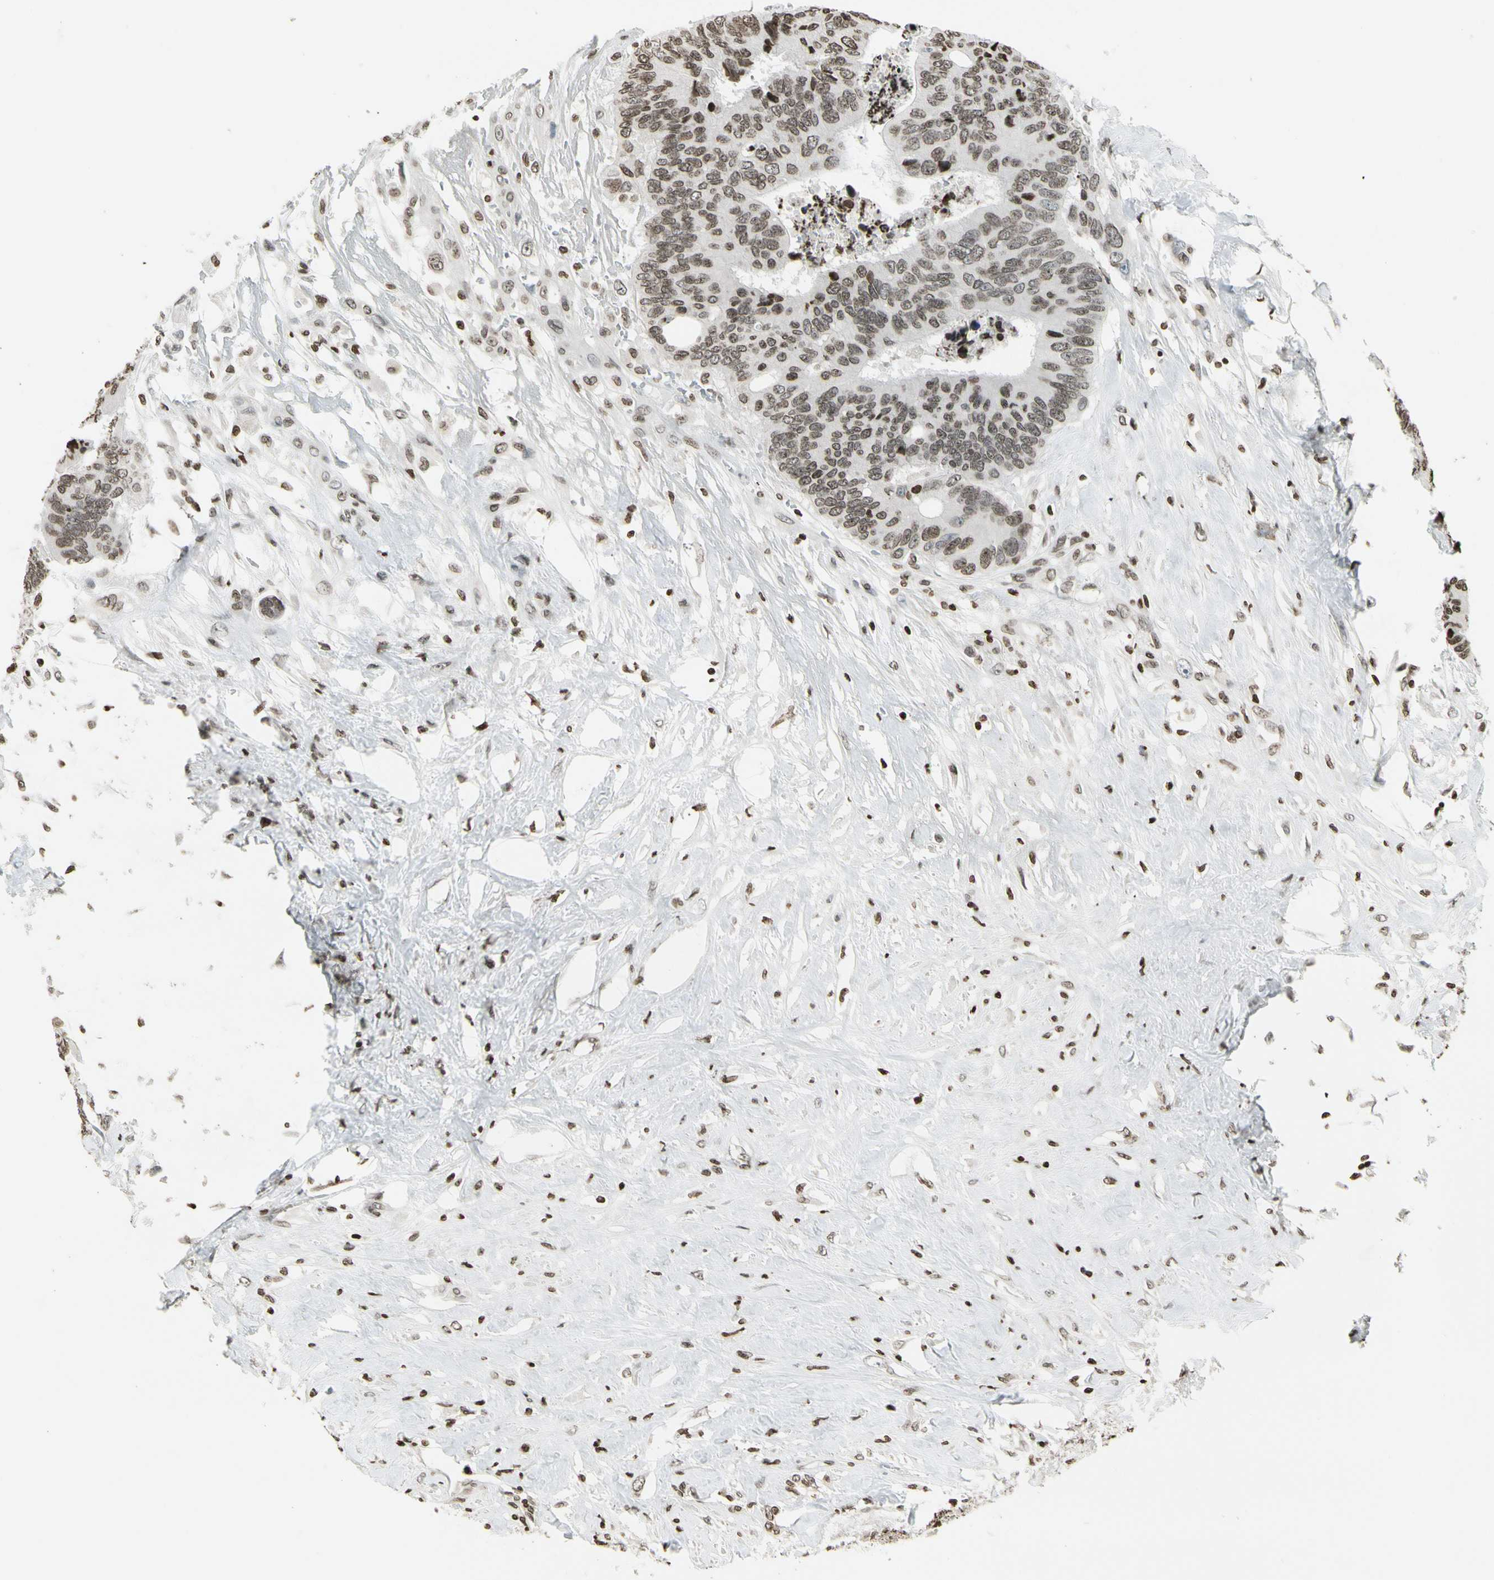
{"staining": {"intensity": "moderate", "quantity": ">75%", "location": "nuclear"}, "tissue": "colorectal cancer", "cell_type": "Tumor cells", "image_type": "cancer", "snomed": [{"axis": "morphology", "description": "Adenocarcinoma, NOS"}, {"axis": "topography", "description": "Rectum"}], "caption": "The histopathology image shows staining of colorectal adenocarcinoma, revealing moderate nuclear protein positivity (brown color) within tumor cells. (DAB IHC, brown staining for protein, blue staining for nuclei).", "gene": "RORA", "patient": {"sex": "male", "age": 55}}